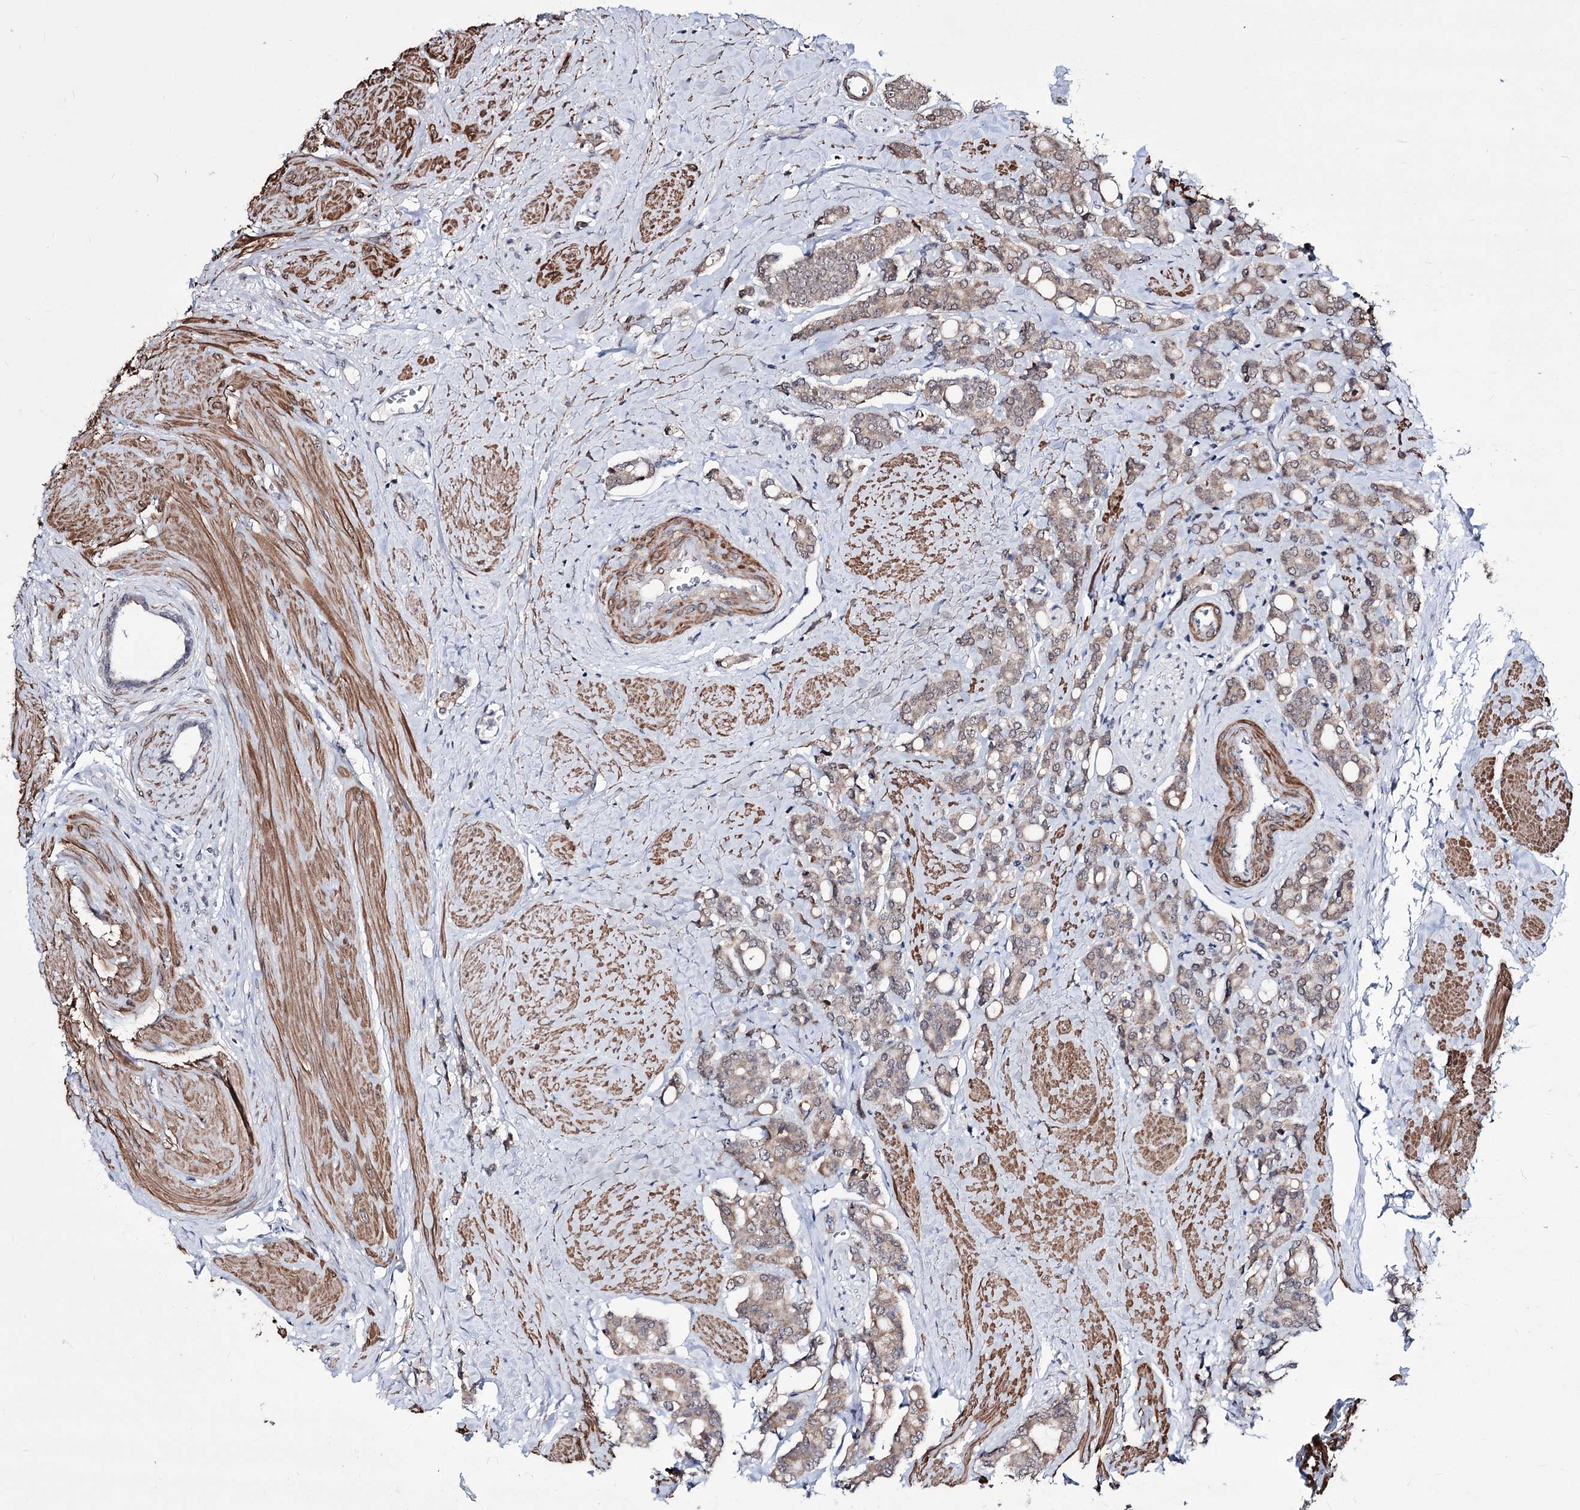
{"staining": {"intensity": "weak", "quantity": ">75%", "location": "cytoplasmic/membranous"}, "tissue": "prostate cancer", "cell_type": "Tumor cells", "image_type": "cancer", "snomed": [{"axis": "morphology", "description": "Adenocarcinoma, High grade"}, {"axis": "topography", "description": "Prostate"}], "caption": "Tumor cells exhibit weak cytoplasmic/membranous expression in about >75% of cells in prostate cancer. Immunohistochemistry stains the protein of interest in brown and the nuclei are stained blue.", "gene": "PPRC1", "patient": {"sex": "male", "age": 62}}